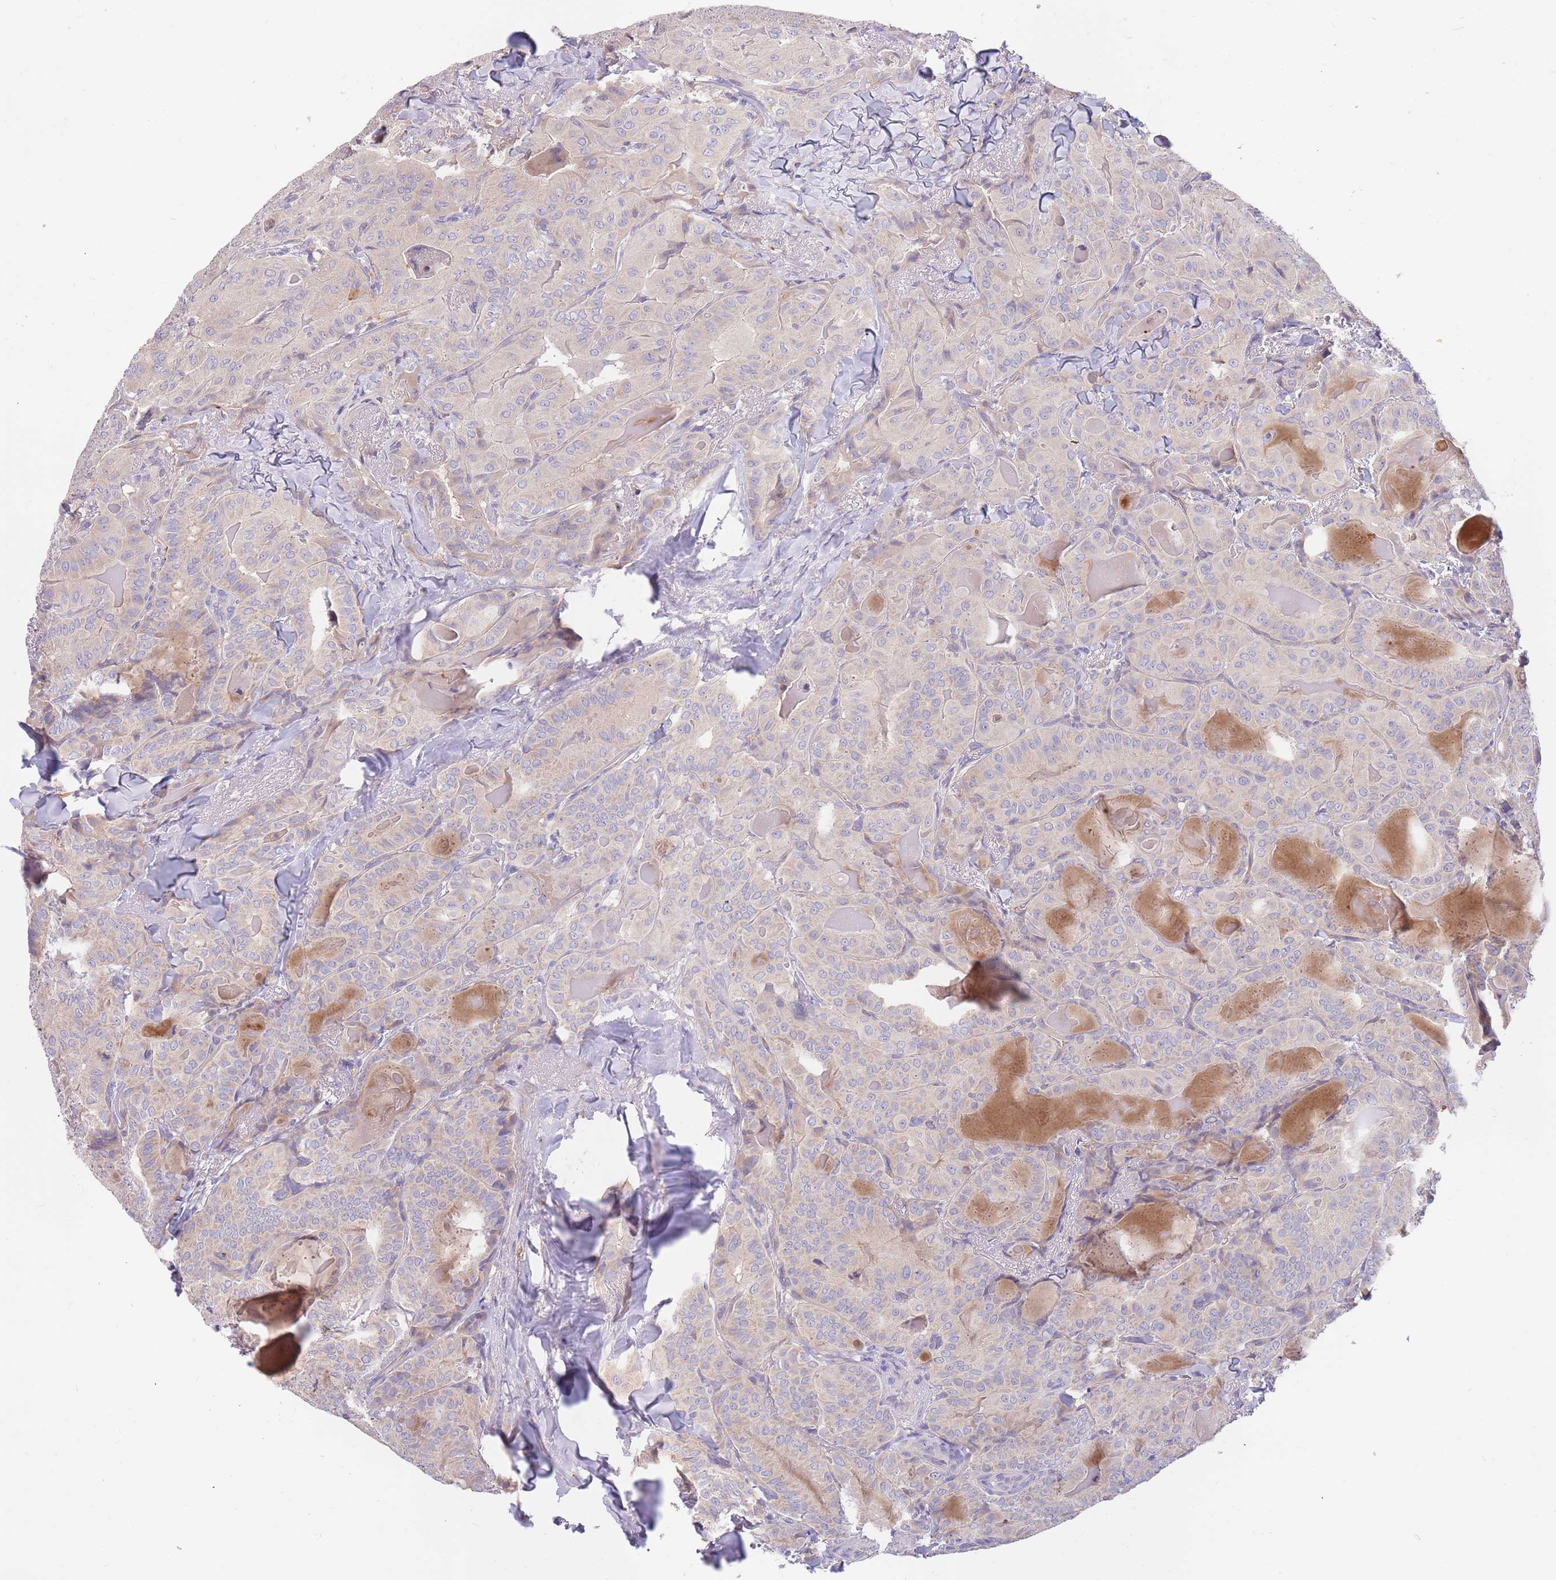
{"staining": {"intensity": "negative", "quantity": "none", "location": "none"}, "tissue": "thyroid cancer", "cell_type": "Tumor cells", "image_type": "cancer", "snomed": [{"axis": "morphology", "description": "Papillary adenocarcinoma, NOS"}, {"axis": "topography", "description": "Thyroid gland"}], "caption": "Immunohistochemistry (IHC) of human papillary adenocarcinoma (thyroid) shows no positivity in tumor cells.", "gene": "BORCS5", "patient": {"sex": "female", "age": 68}}